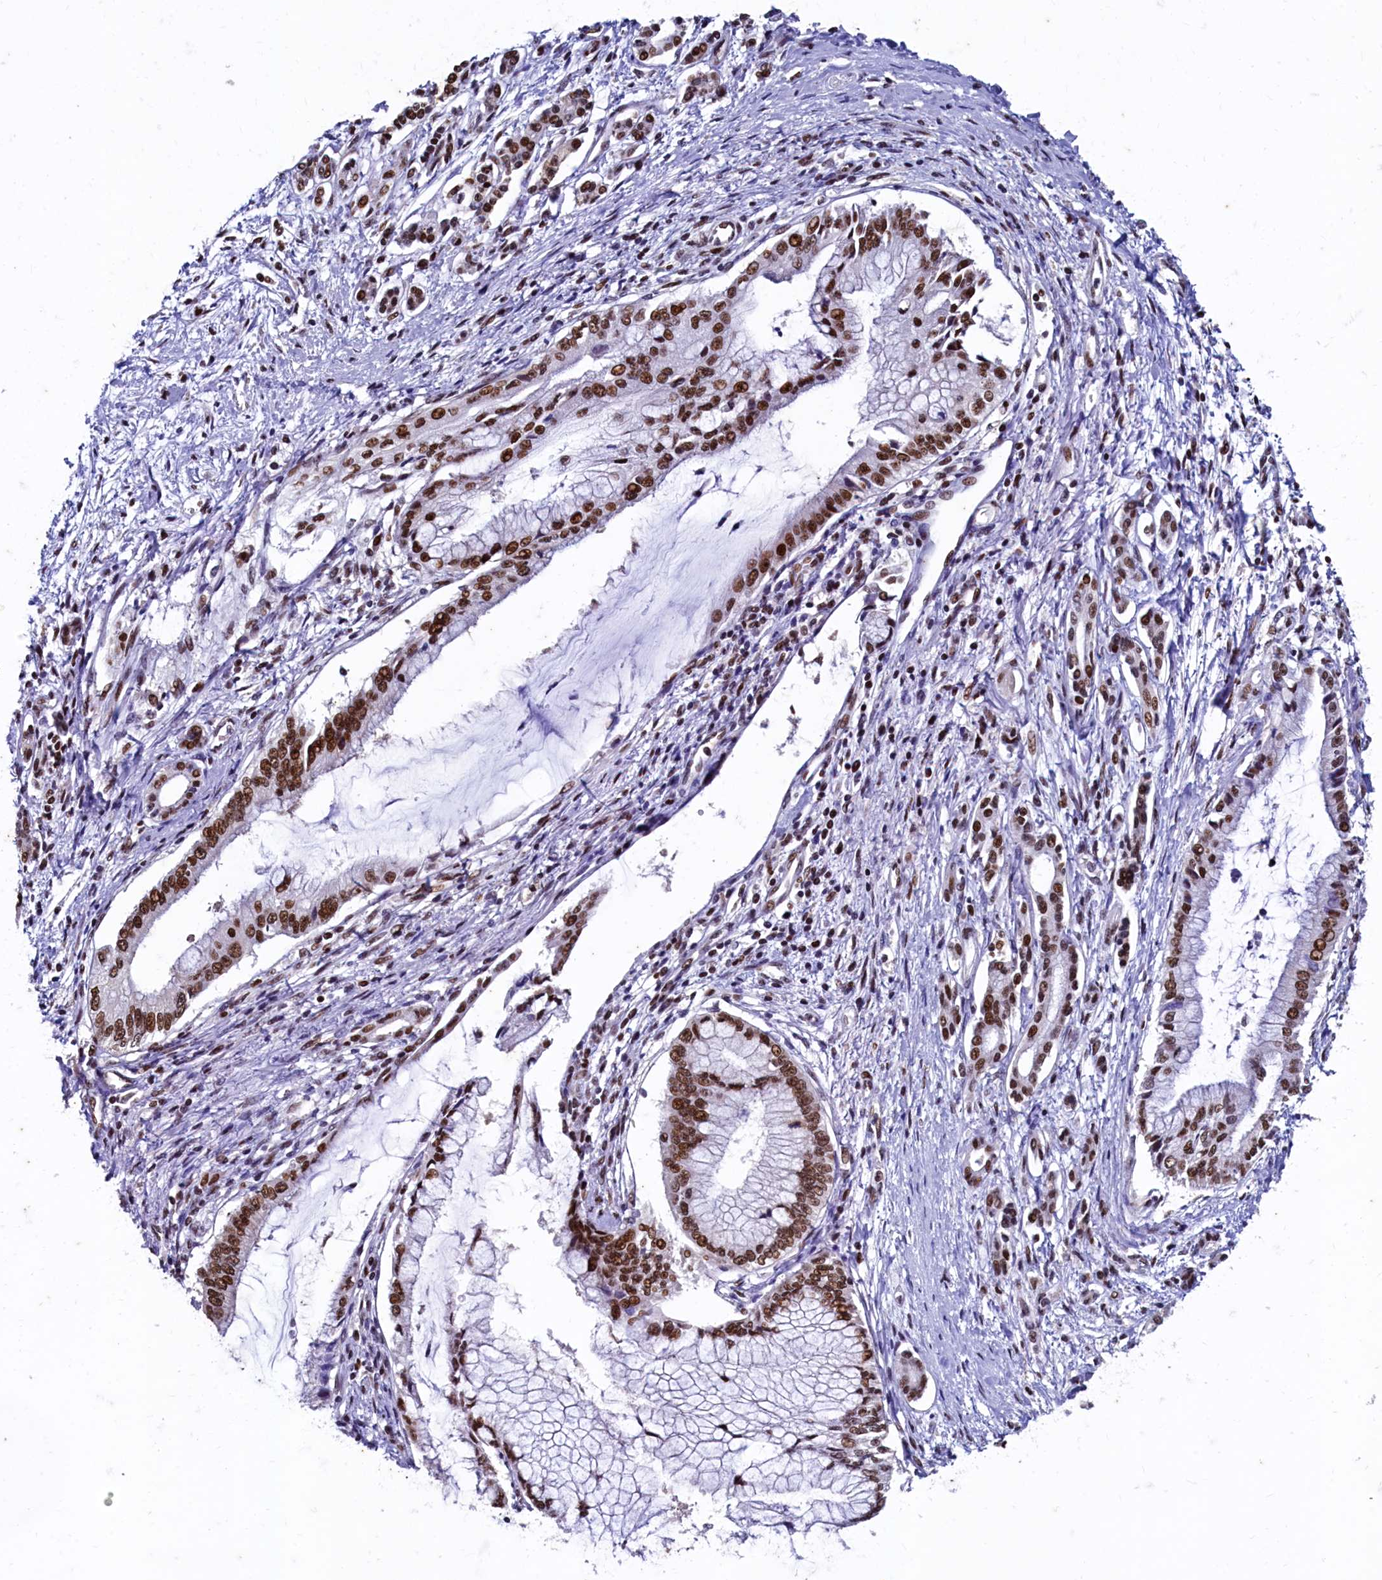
{"staining": {"intensity": "strong", "quantity": ">75%", "location": "nuclear"}, "tissue": "pancreatic cancer", "cell_type": "Tumor cells", "image_type": "cancer", "snomed": [{"axis": "morphology", "description": "Adenocarcinoma, NOS"}, {"axis": "topography", "description": "Pancreas"}], "caption": "Pancreatic cancer (adenocarcinoma) stained with IHC exhibits strong nuclear staining in approximately >75% of tumor cells.", "gene": "CPSF7", "patient": {"sex": "male", "age": 58}}